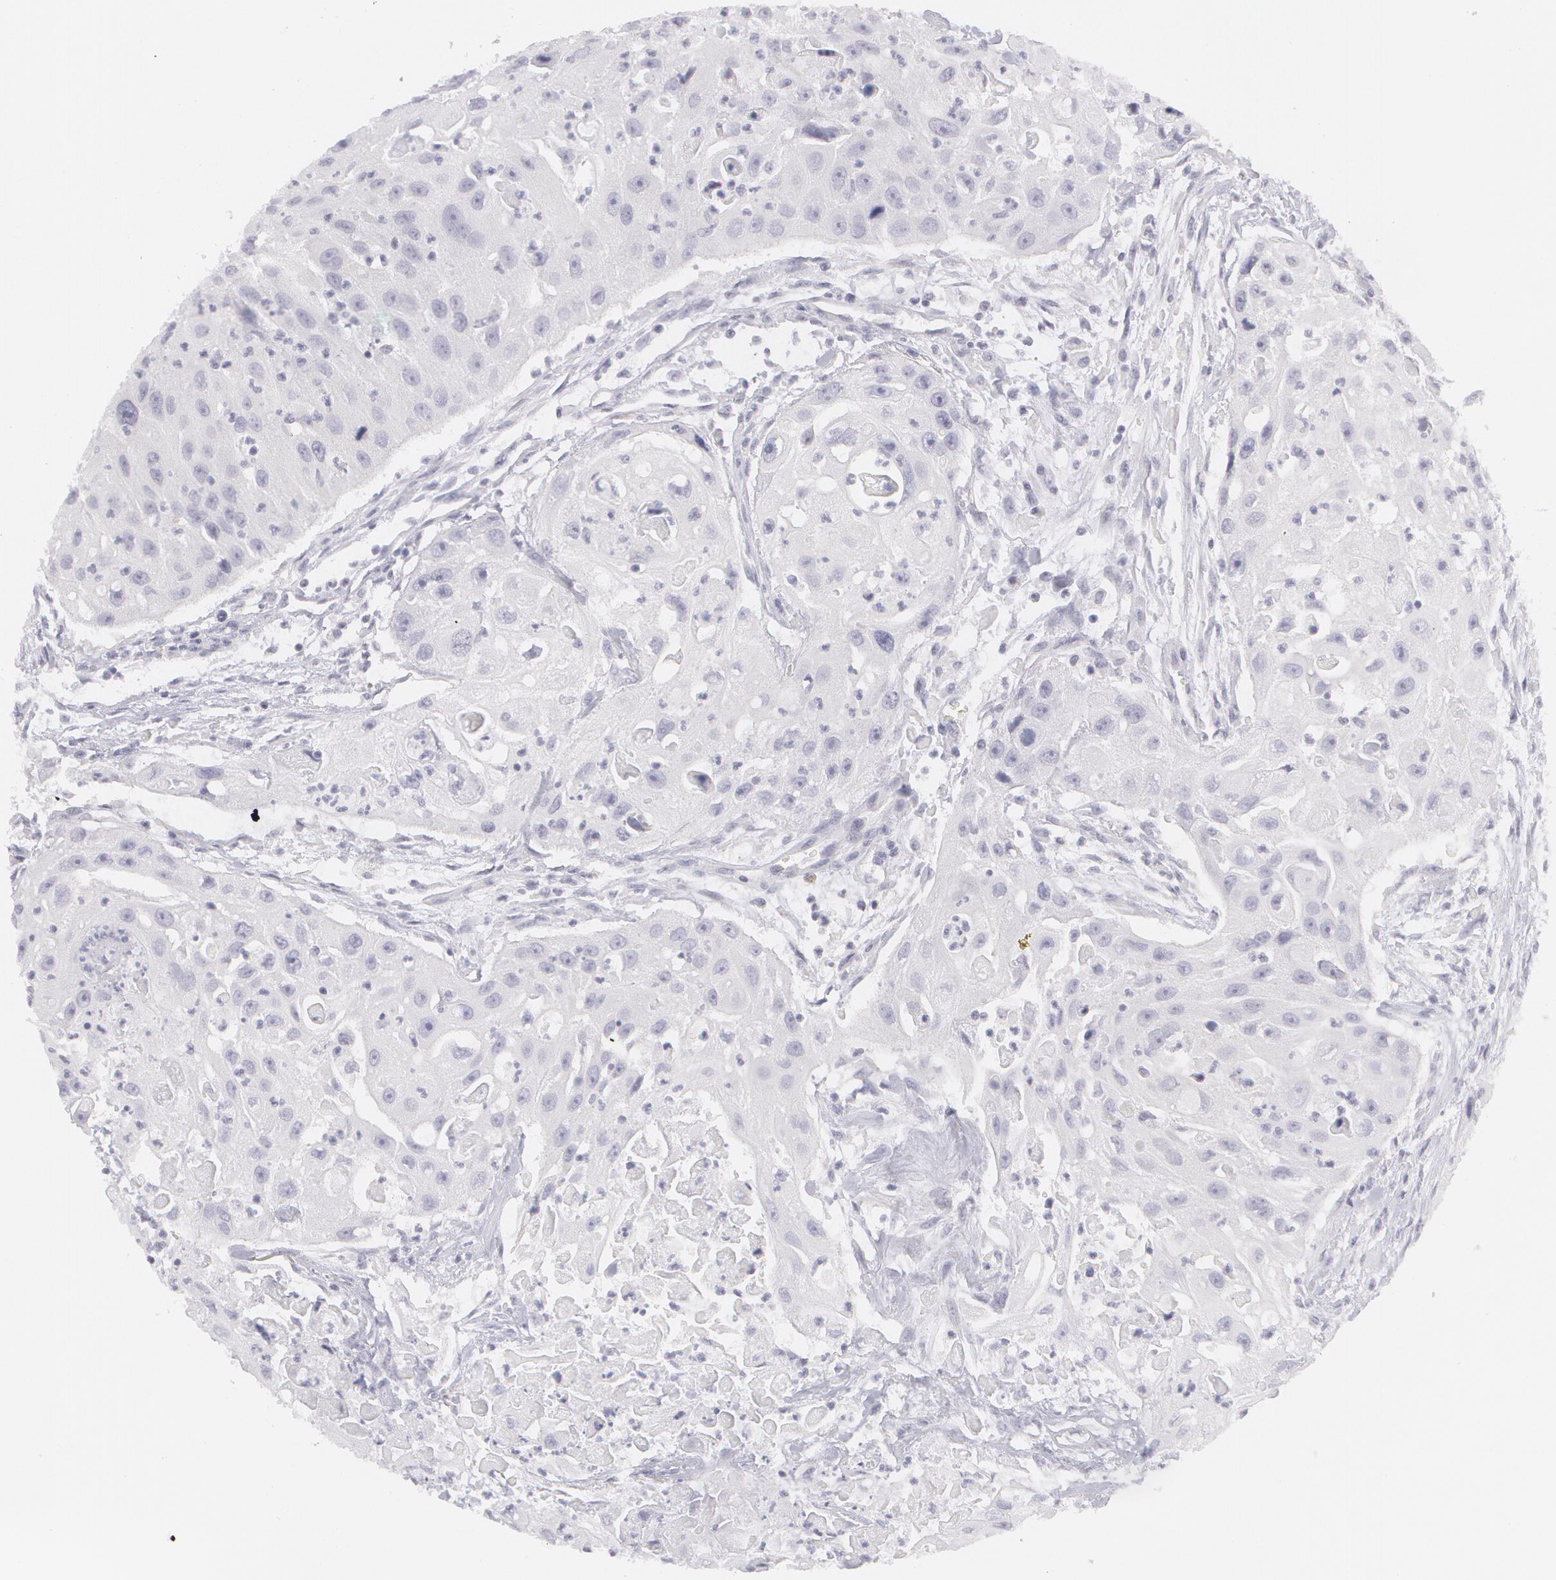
{"staining": {"intensity": "negative", "quantity": "none", "location": "none"}, "tissue": "head and neck cancer", "cell_type": "Tumor cells", "image_type": "cancer", "snomed": [{"axis": "morphology", "description": "Squamous cell carcinoma, NOS"}, {"axis": "topography", "description": "Head-Neck"}], "caption": "Tumor cells are negative for brown protein staining in head and neck cancer (squamous cell carcinoma). (Stains: DAB (3,3'-diaminobenzidine) immunohistochemistry with hematoxylin counter stain, Microscopy: brightfield microscopy at high magnification).", "gene": "MBNL3", "patient": {"sex": "male", "age": 64}}